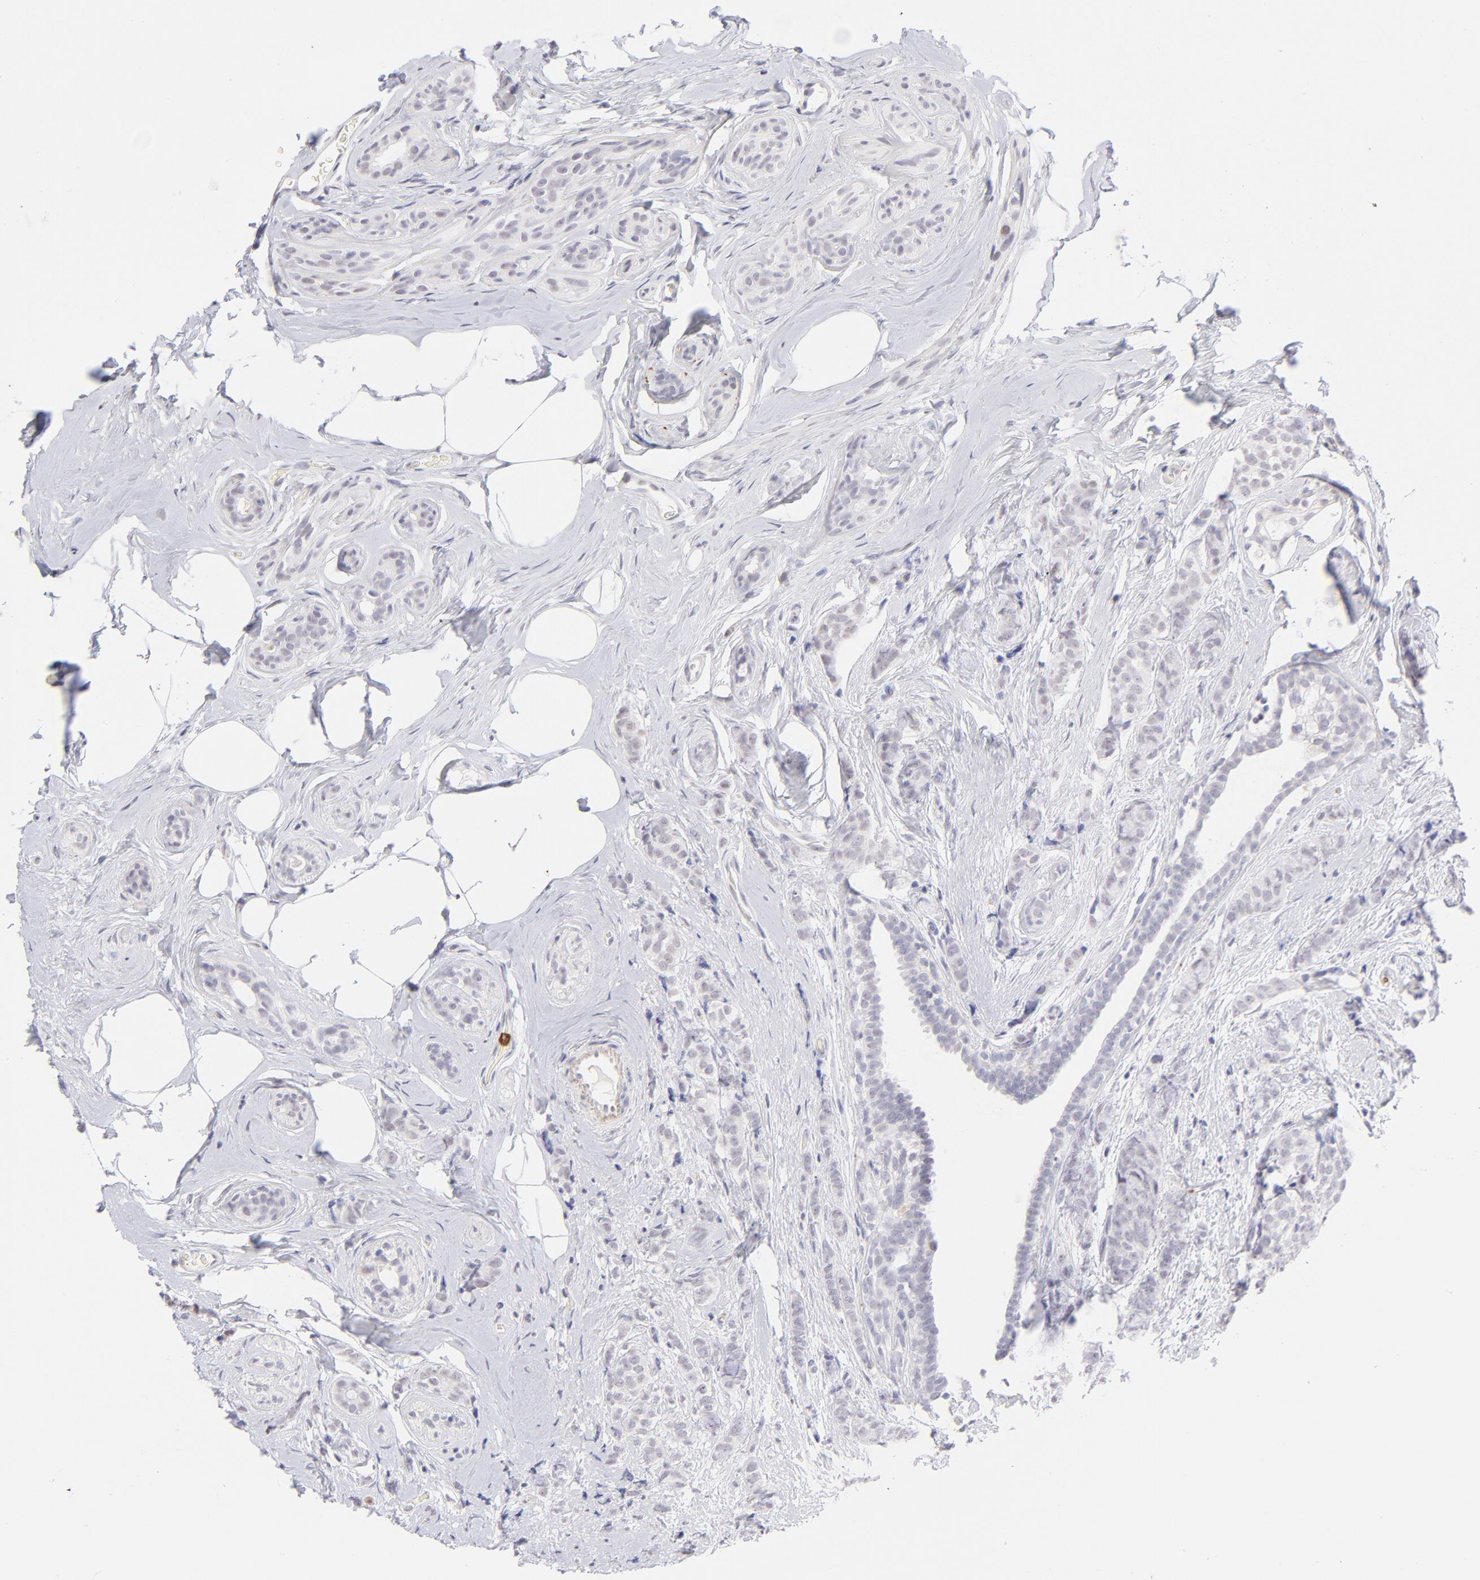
{"staining": {"intensity": "negative", "quantity": "none", "location": "none"}, "tissue": "breast cancer", "cell_type": "Tumor cells", "image_type": "cancer", "snomed": [{"axis": "morphology", "description": "Lobular carcinoma"}, {"axis": "topography", "description": "Breast"}], "caption": "DAB immunohistochemical staining of human breast cancer (lobular carcinoma) demonstrates no significant expression in tumor cells.", "gene": "LTB4R", "patient": {"sex": "female", "age": 60}}